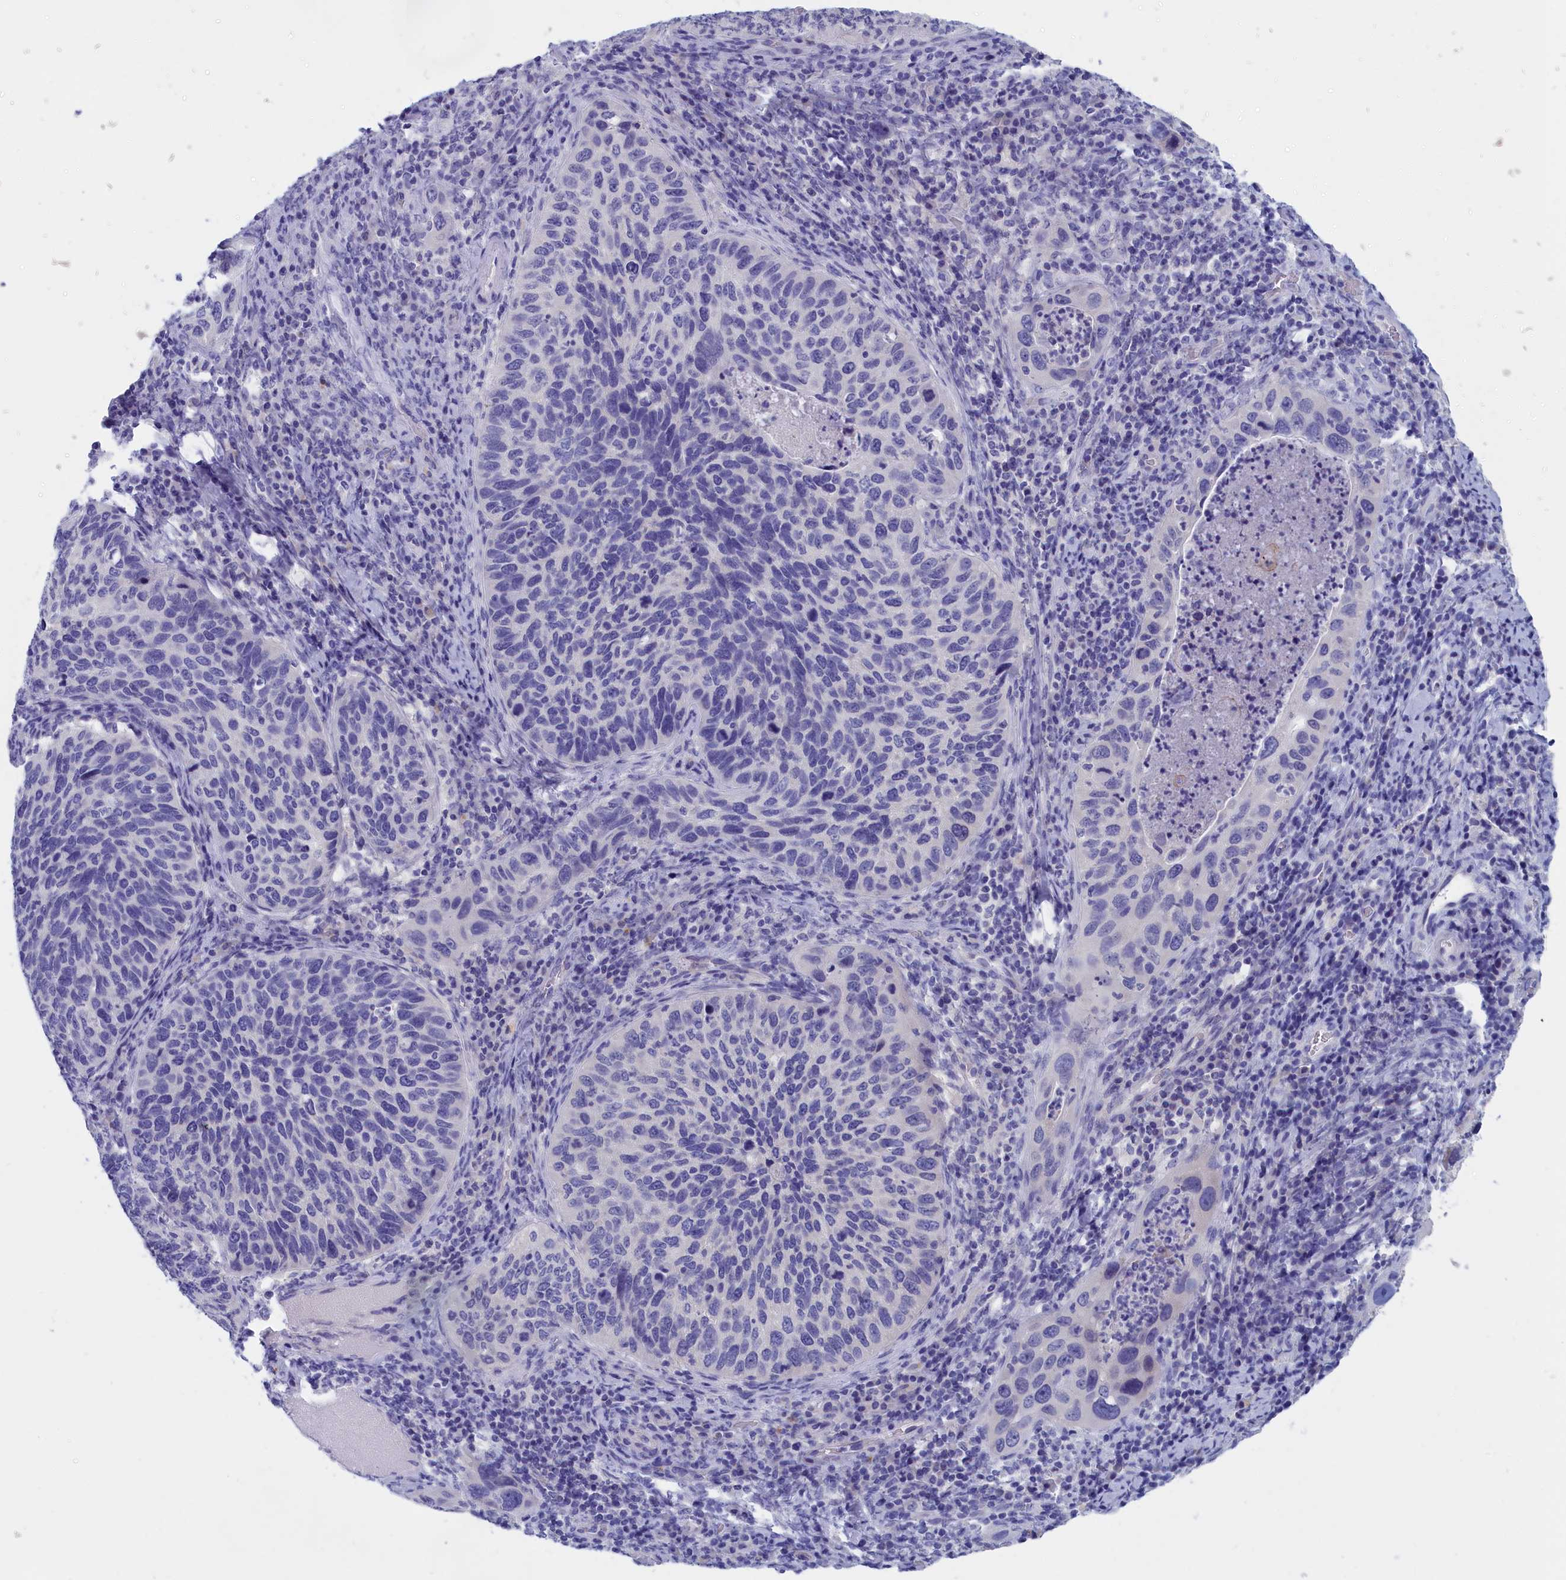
{"staining": {"intensity": "negative", "quantity": "none", "location": "none"}, "tissue": "cervical cancer", "cell_type": "Tumor cells", "image_type": "cancer", "snomed": [{"axis": "morphology", "description": "Squamous cell carcinoma, NOS"}, {"axis": "topography", "description": "Cervix"}], "caption": "The histopathology image reveals no significant positivity in tumor cells of cervical squamous cell carcinoma. (DAB immunohistochemistry (IHC) visualized using brightfield microscopy, high magnification).", "gene": "ANKRD2", "patient": {"sex": "female", "age": 38}}